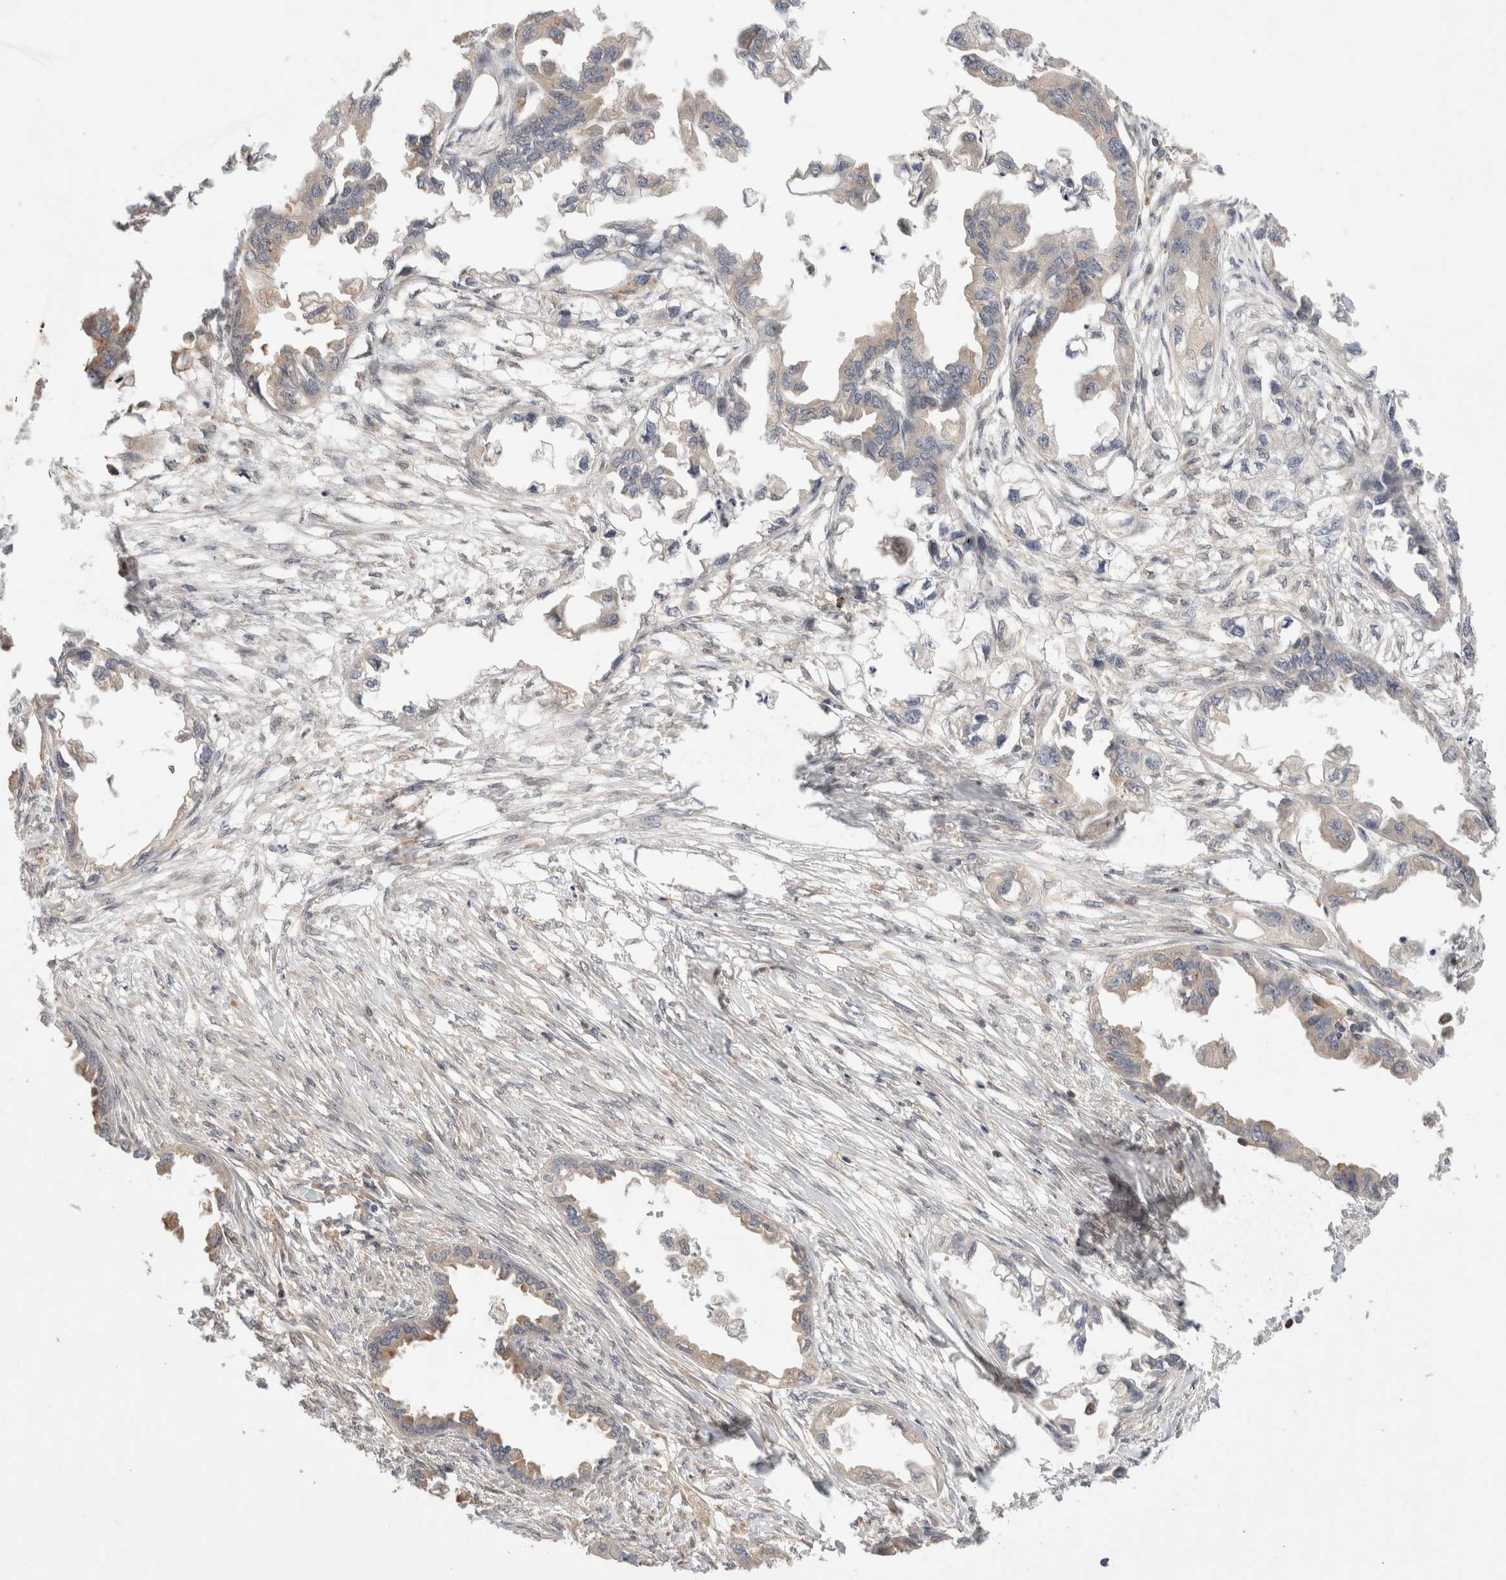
{"staining": {"intensity": "weak", "quantity": "25%-75%", "location": "cytoplasmic/membranous"}, "tissue": "endometrial cancer", "cell_type": "Tumor cells", "image_type": "cancer", "snomed": [{"axis": "morphology", "description": "Adenocarcinoma, NOS"}, {"axis": "morphology", "description": "Adenocarcinoma, metastatic, NOS"}, {"axis": "topography", "description": "Adipose tissue"}, {"axis": "topography", "description": "Endometrium"}], "caption": "This is an image of immunohistochemistry (IHC) staining of endometrial cancer, which shows weak expression in the cytoplasmic/membranous of tumor cells.", "gene": "NFKB1", "patient": {"sex": "female", "age": 67}}